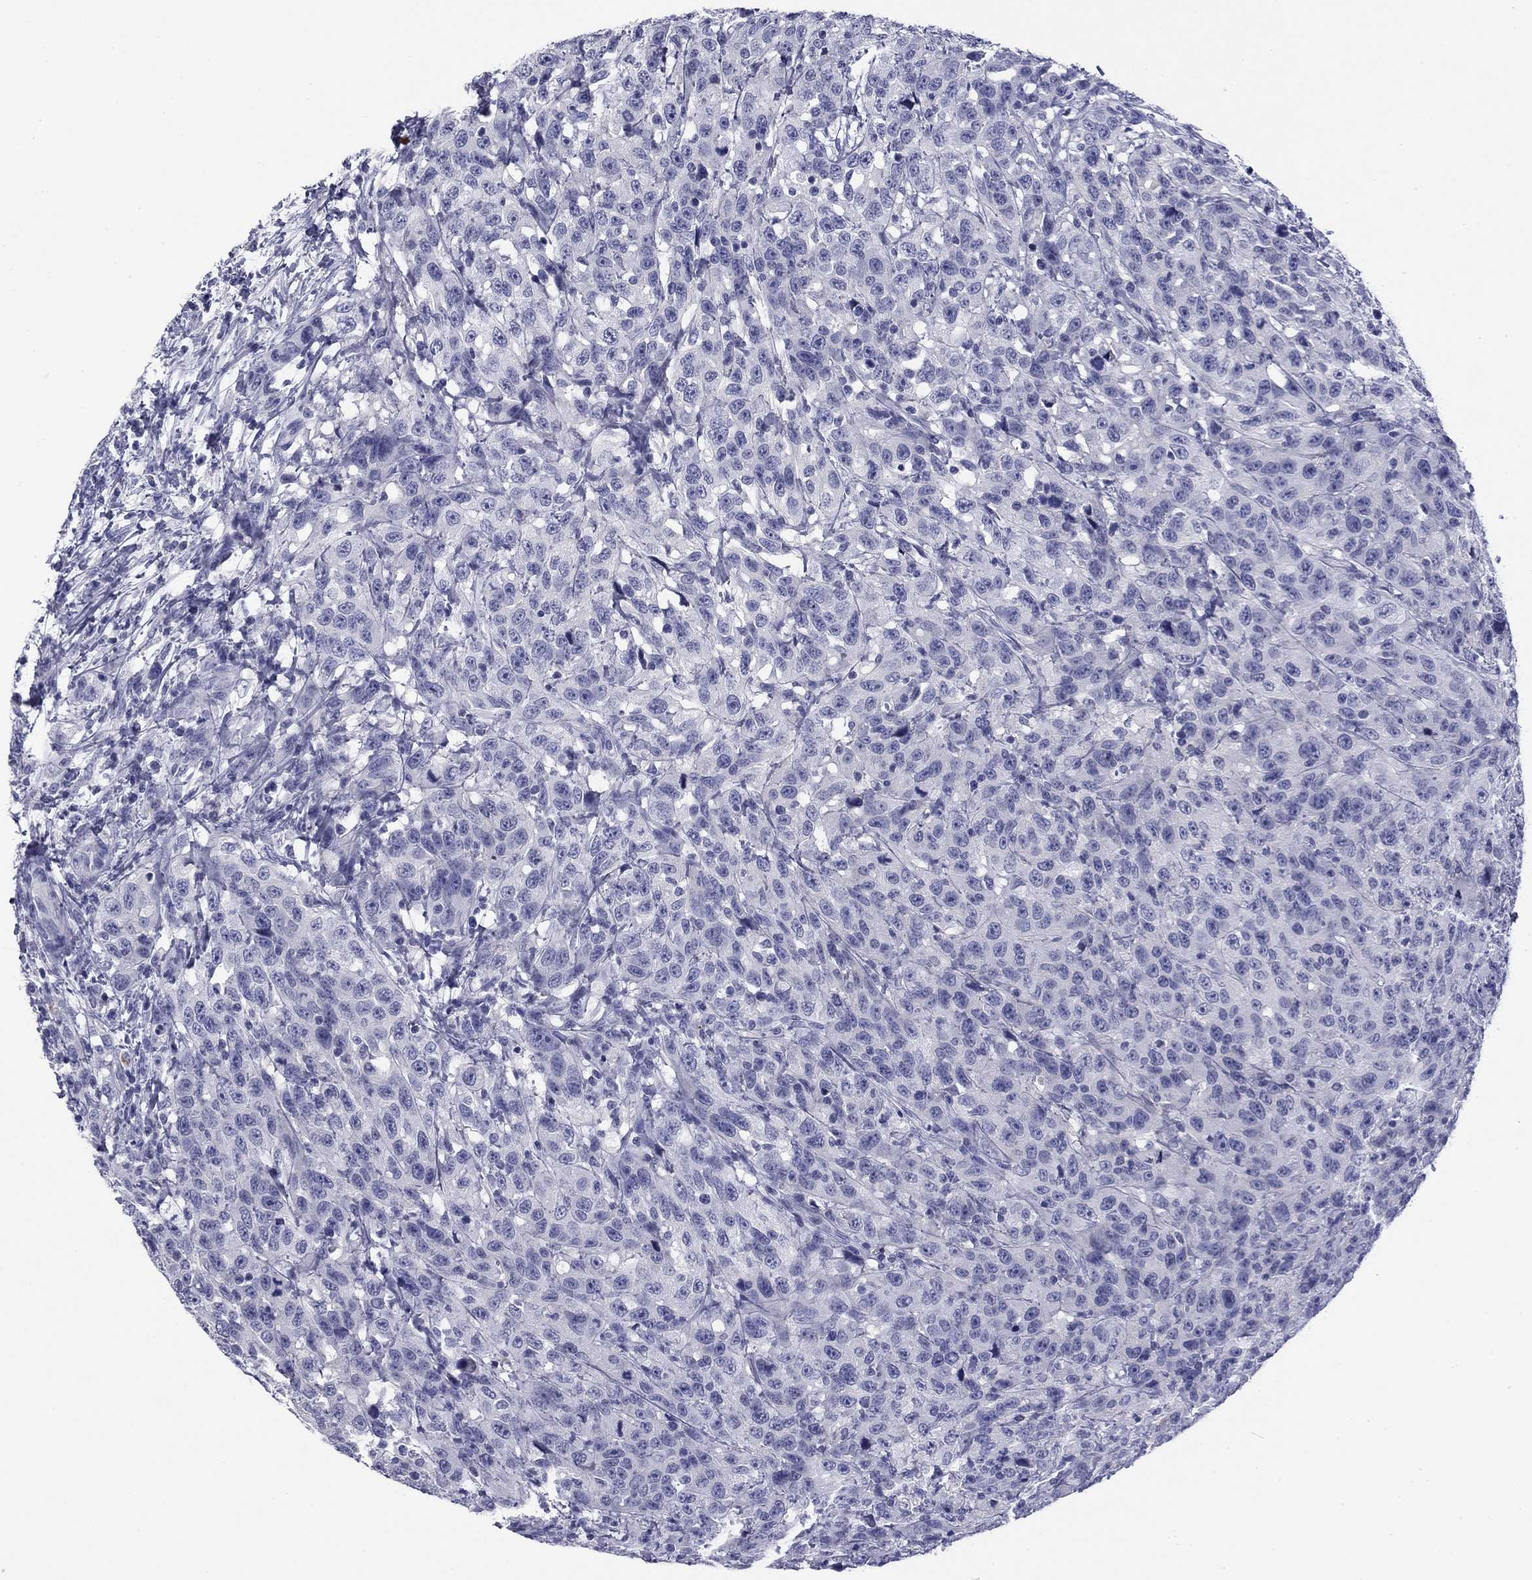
{"staining": {"intensity": "negative", "quantity": "none", "location": "none"}, "tissue": "urothelial cancer", "cell_type": "Tumor cells", "image_type": "cancer", "snomed": [{"axis": "morphology", "description": "Urothelial carcinoma, NOS"}, {"axis": "morphology", "description": "Urothelial carcinoma, High grade"}, {"axis": "topography", "description": "Urinary bladder"}], "caption": "Tumor cells show no significant protein staining in transitional cell carcinoma.", "gene": "ABCC2", "patient": {"sex": "female", "age": 73}}